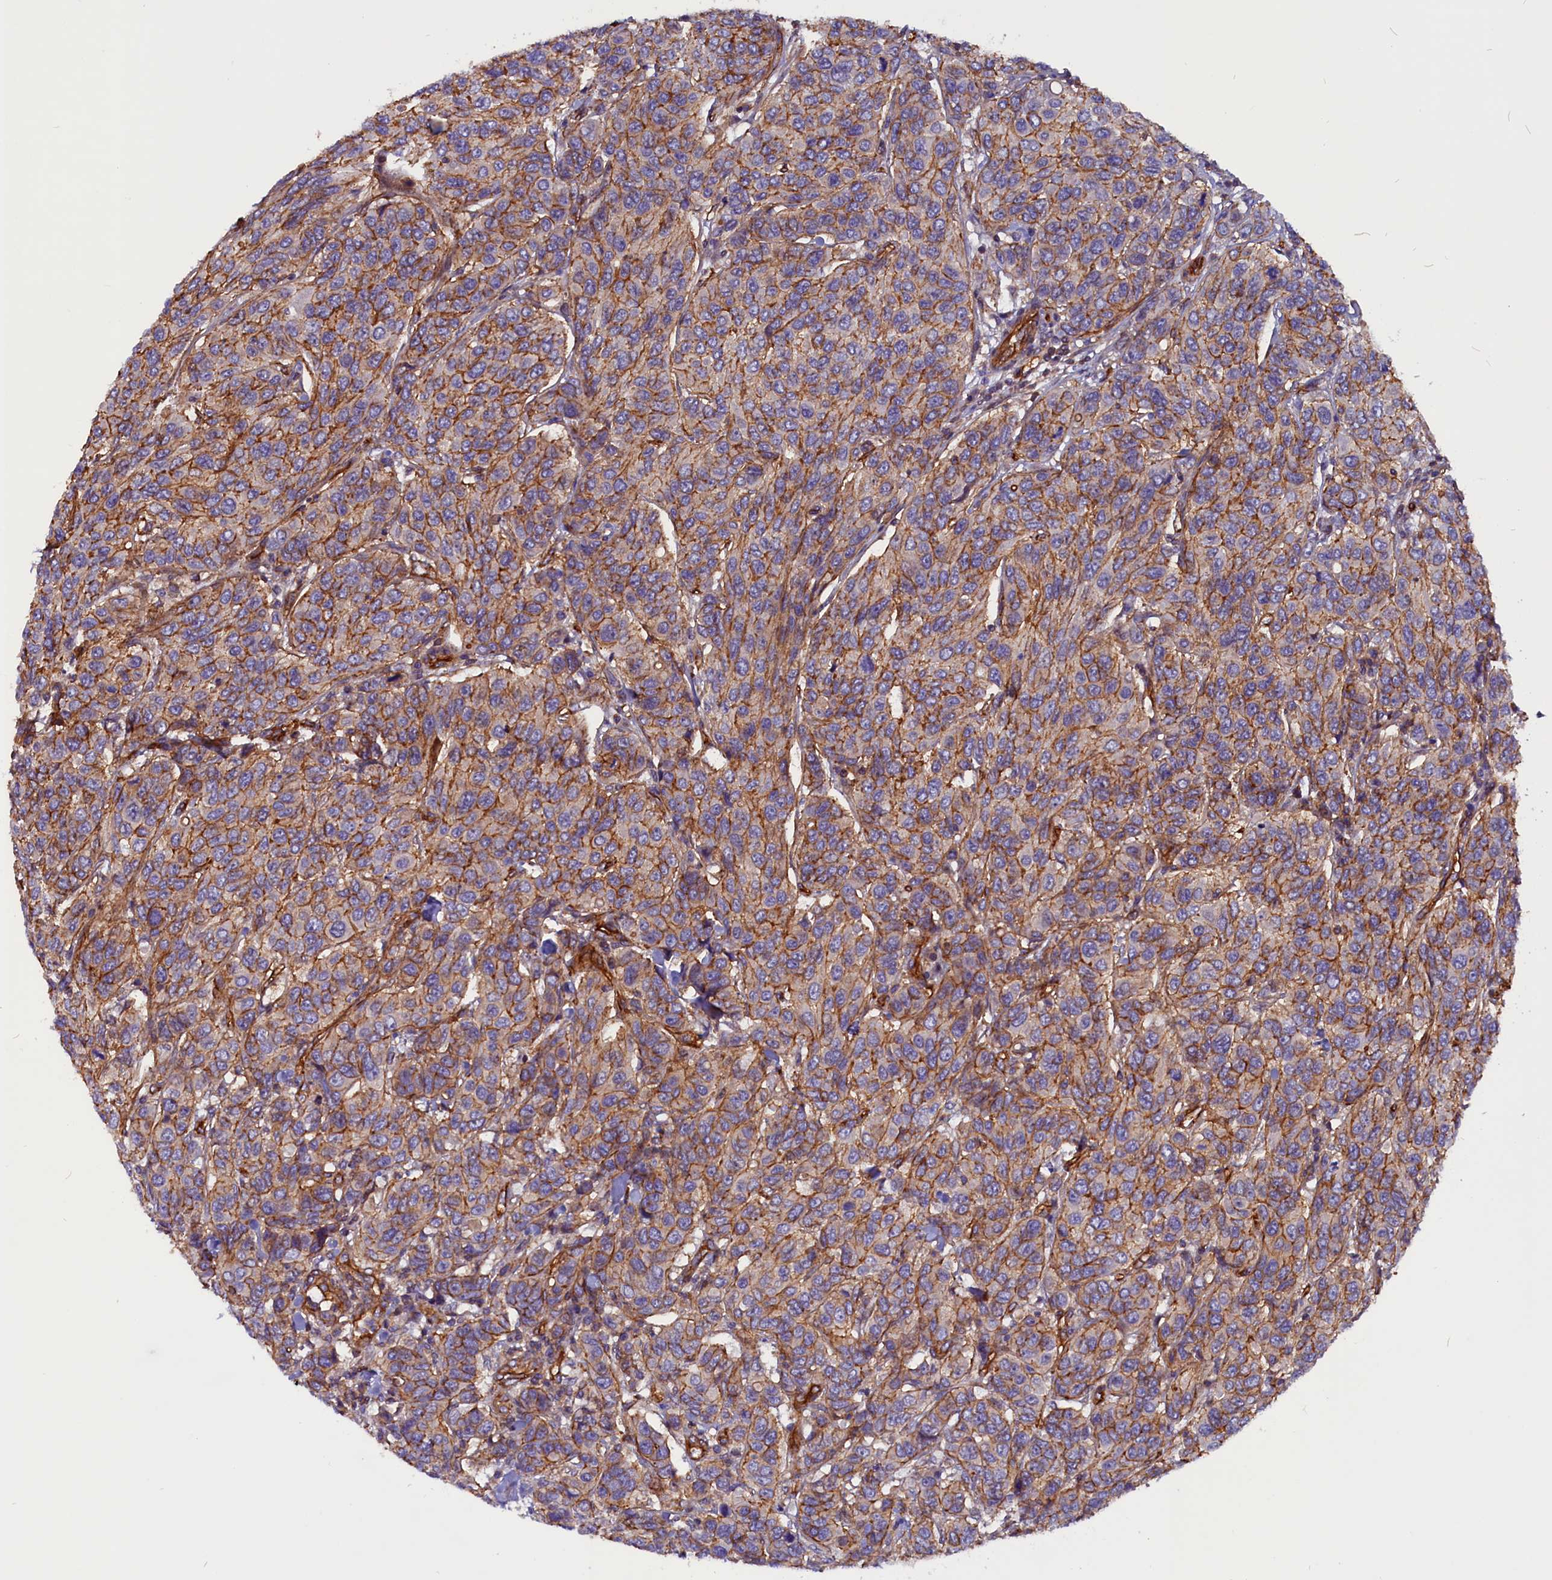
{"staining": {"intensity": "moderate", "quantity": ">75%", "location": "cytoplasmic/membranous"}, "tissue": "breast cancer", "cell_type": "Tumor cells", "image_type": "cancer", "snomed": [{"axis": "morphology", "description": "Duct carcinoma"}, {"axis": "topography", "description": "Breast"}], "caption": "This photomicrograph exhibits immunohistochemistry staining of human infiltrating ductal carcinoma (breast), with medium moderate cytoplasmic/membranous expression in about >75% of tumor cells.", "gene": "ZNF749", "patient": {"sex": "female", "age": 55}}